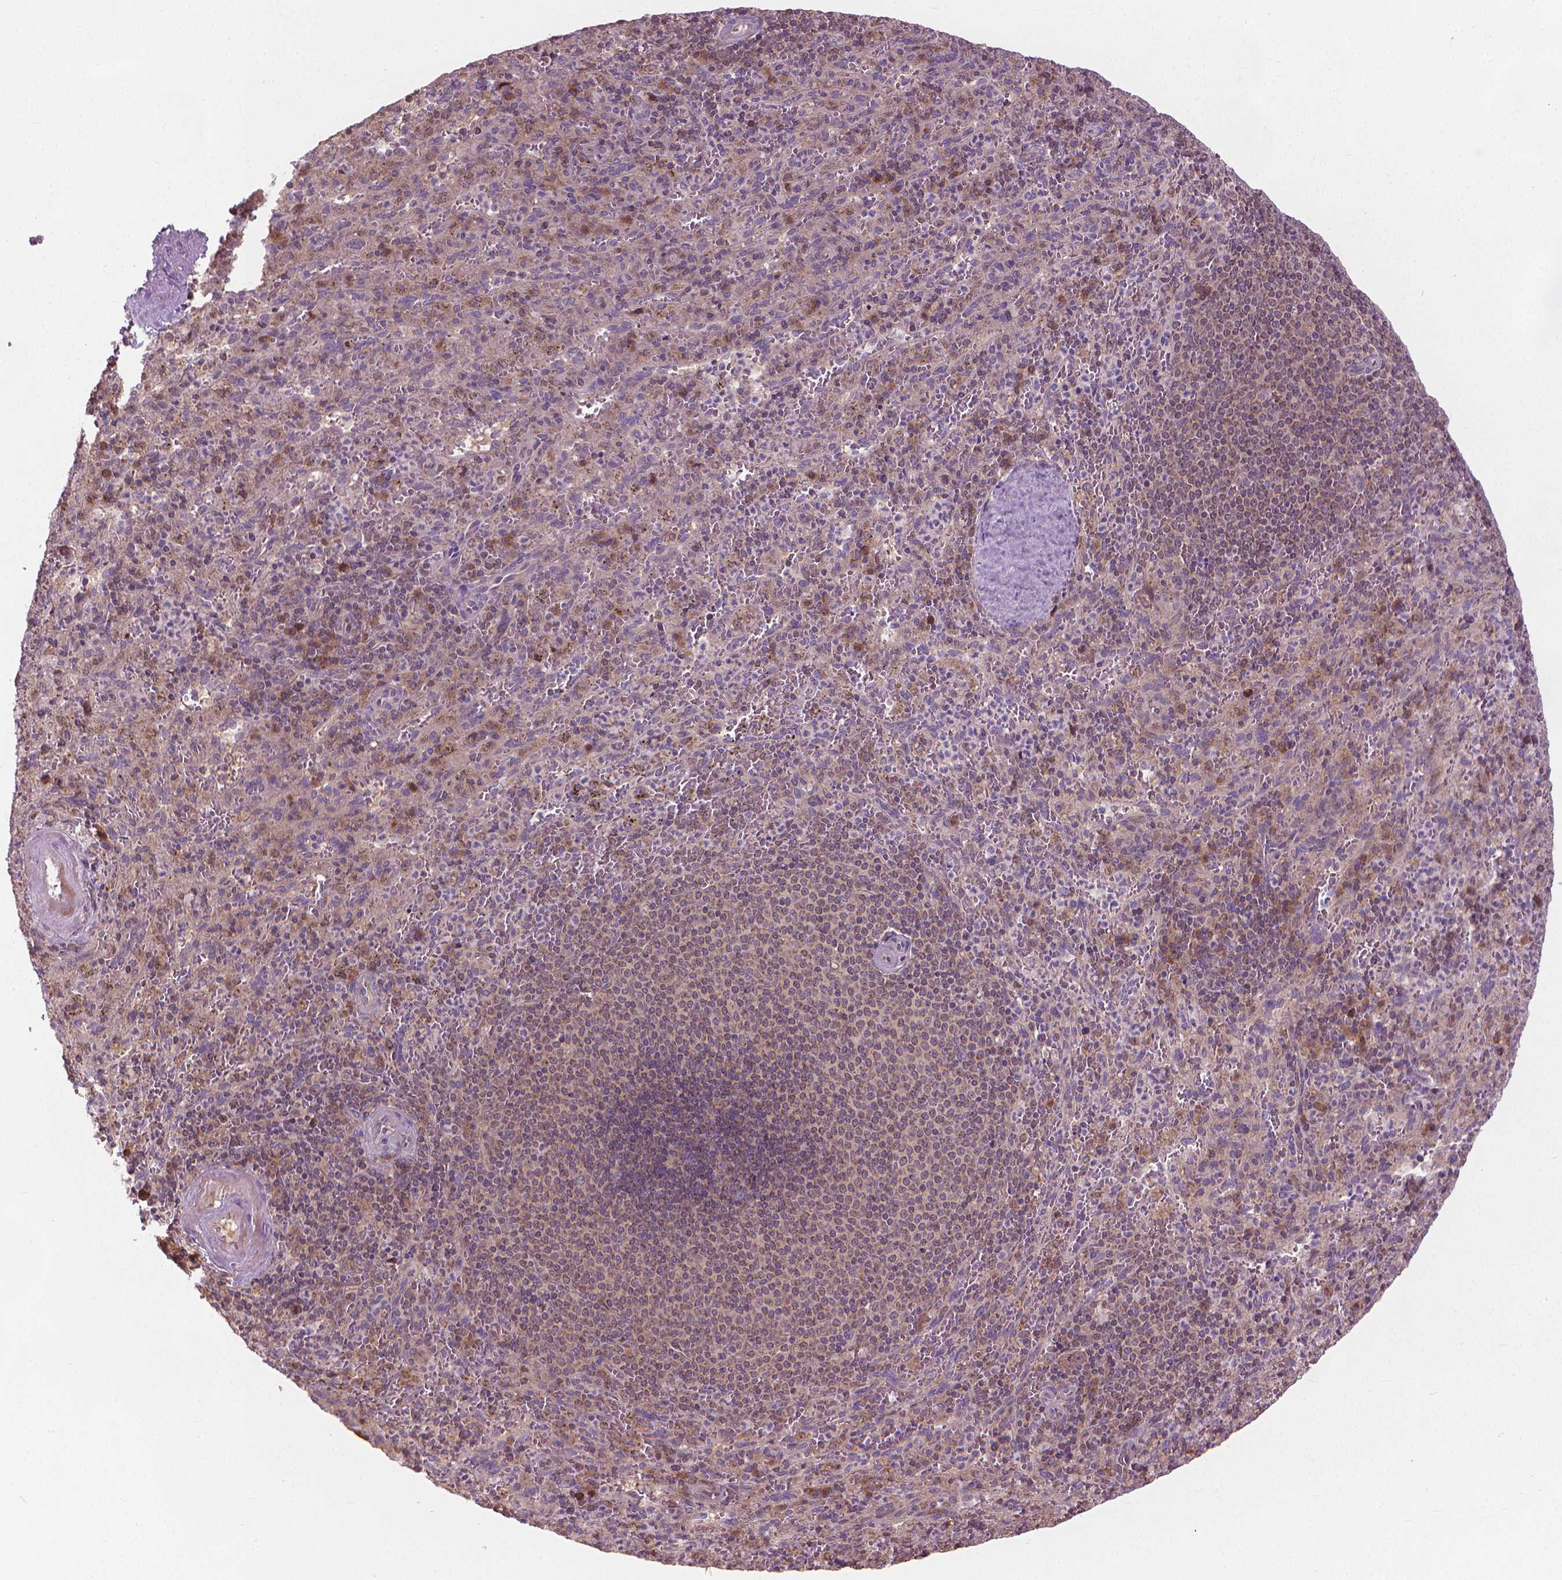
{"staining": {"intensity": "moderate", "quantity": "<25%", "location": "cytoplasmic/membranous"}, "tissue": "spleen", "cell_type": "Cells in red pulp", "image_type": "normal", "snomed": [{"axis": "morphology", "description": "Normal tissue, NOS"}, {"axis": "topography", "description": "Spleen"}], "caption": "Immunohistochemistry staining of unremarkable spleen, which displays low levels of moderate cytoplasmic/membranous expression in approximately <25% of cells in red pulp indicating moderate cytoplasmic/membranous protein positivity. The staining was performed using DAB (3,3'-diaminobenzidine) (brown) for protein detection and nuclei were counterstained in hematoxylin (blue).", "gene": "NUDT1", "patient": {"sex": "male", "age": 57}}